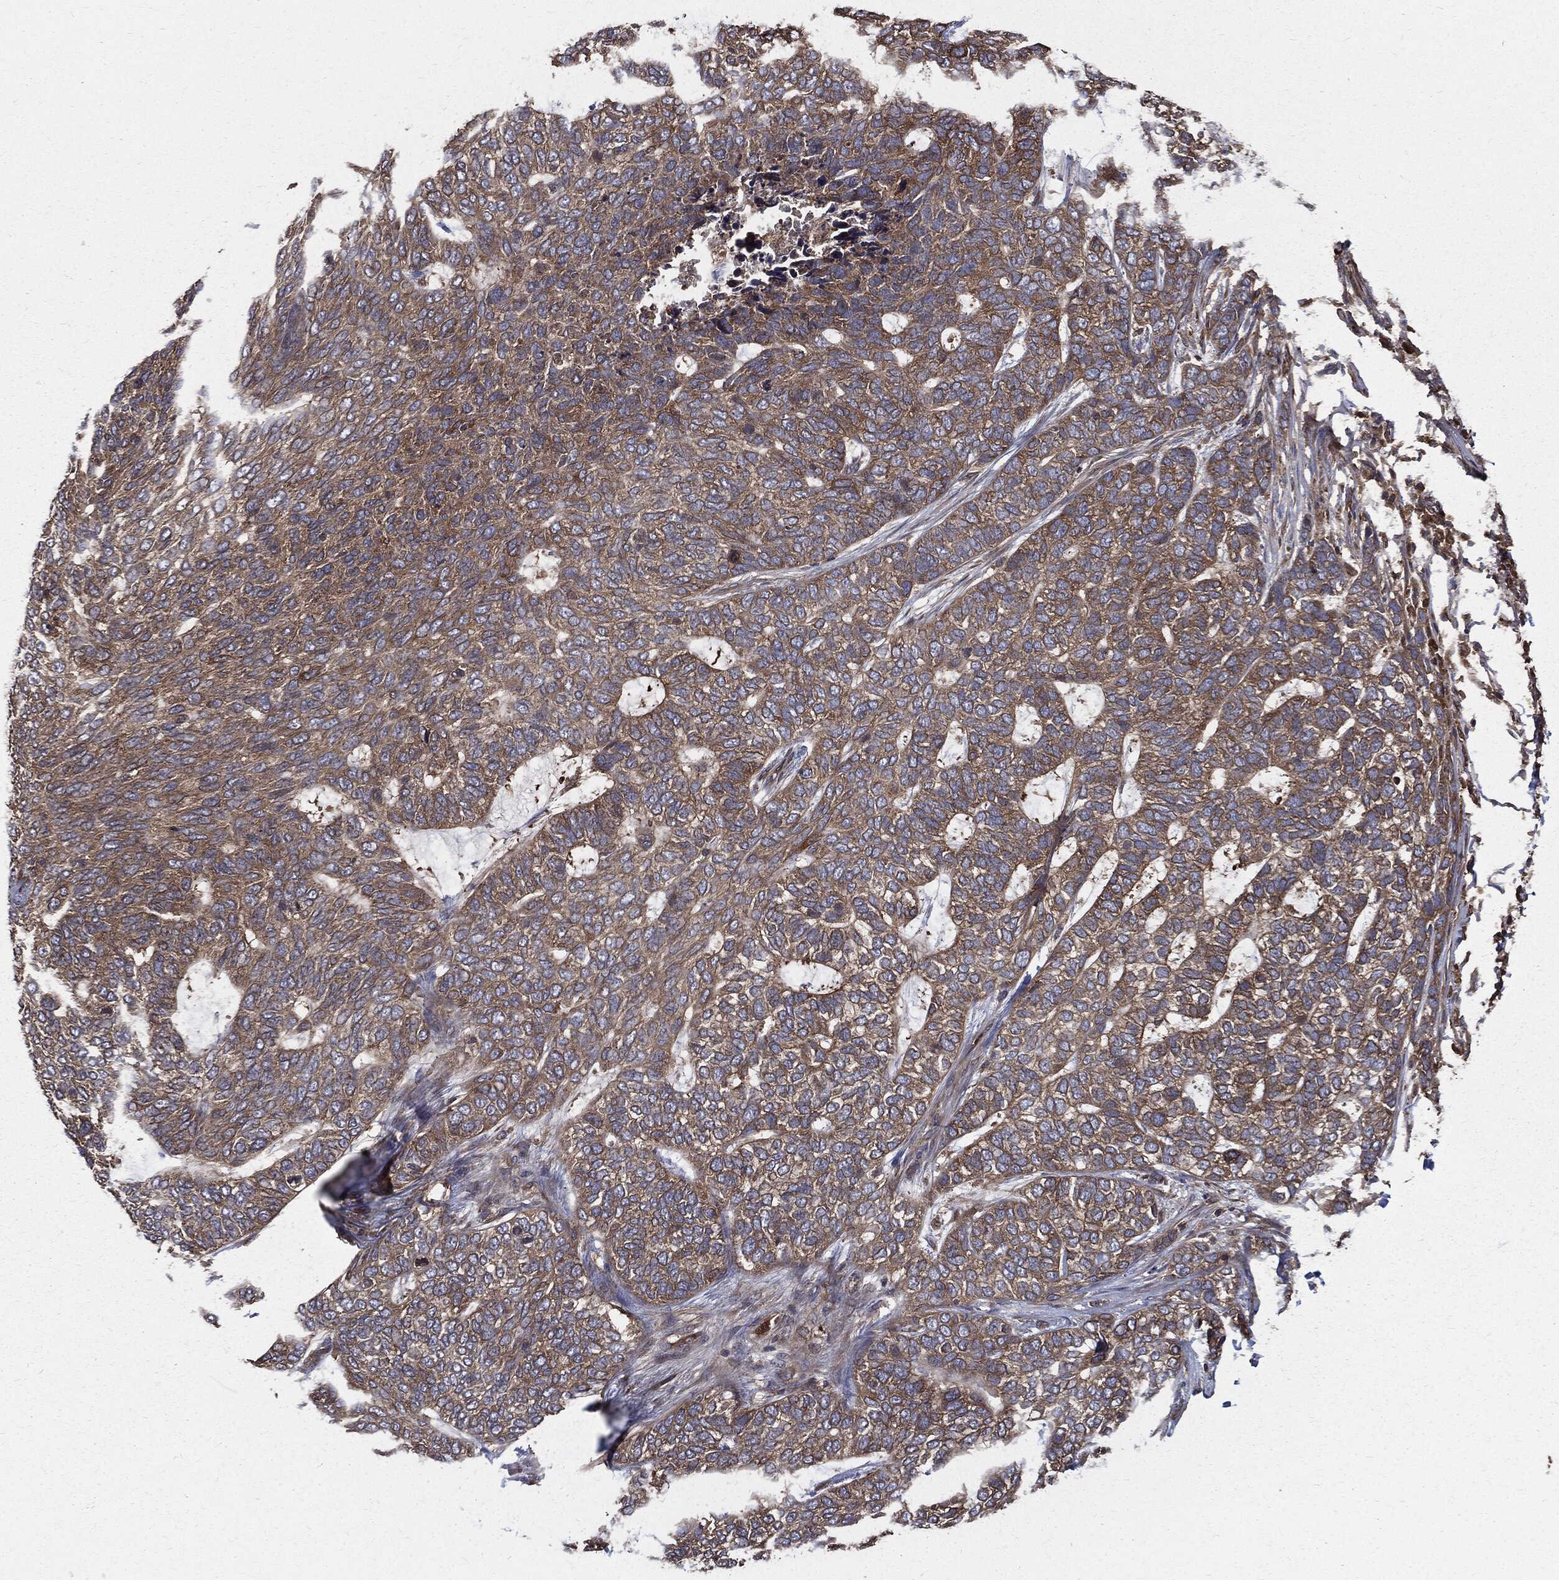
{"staining": {"intensity": "moderate", "quantity": "25%-75%", "location": "cytoplasmic/membranous"}, "tissue": "skin cancer", "cell_type": "Tumor cells", "image_type": "cancer", "snomed": [{"axis": "morphology", "description": "Basal cell carcinoma"}, {"axis": "topography", "description": "Skin"}], "caption": "IHC image of skin cancer (basal cell carcinoma) stained for a protein (brown), which reveals medium levels of moderate cytoplasmic/membranous expression in about 25%-75% of tumor cells.", "gene": "PDCD6IP", "patient": {"sex": "female", "age": 65}}